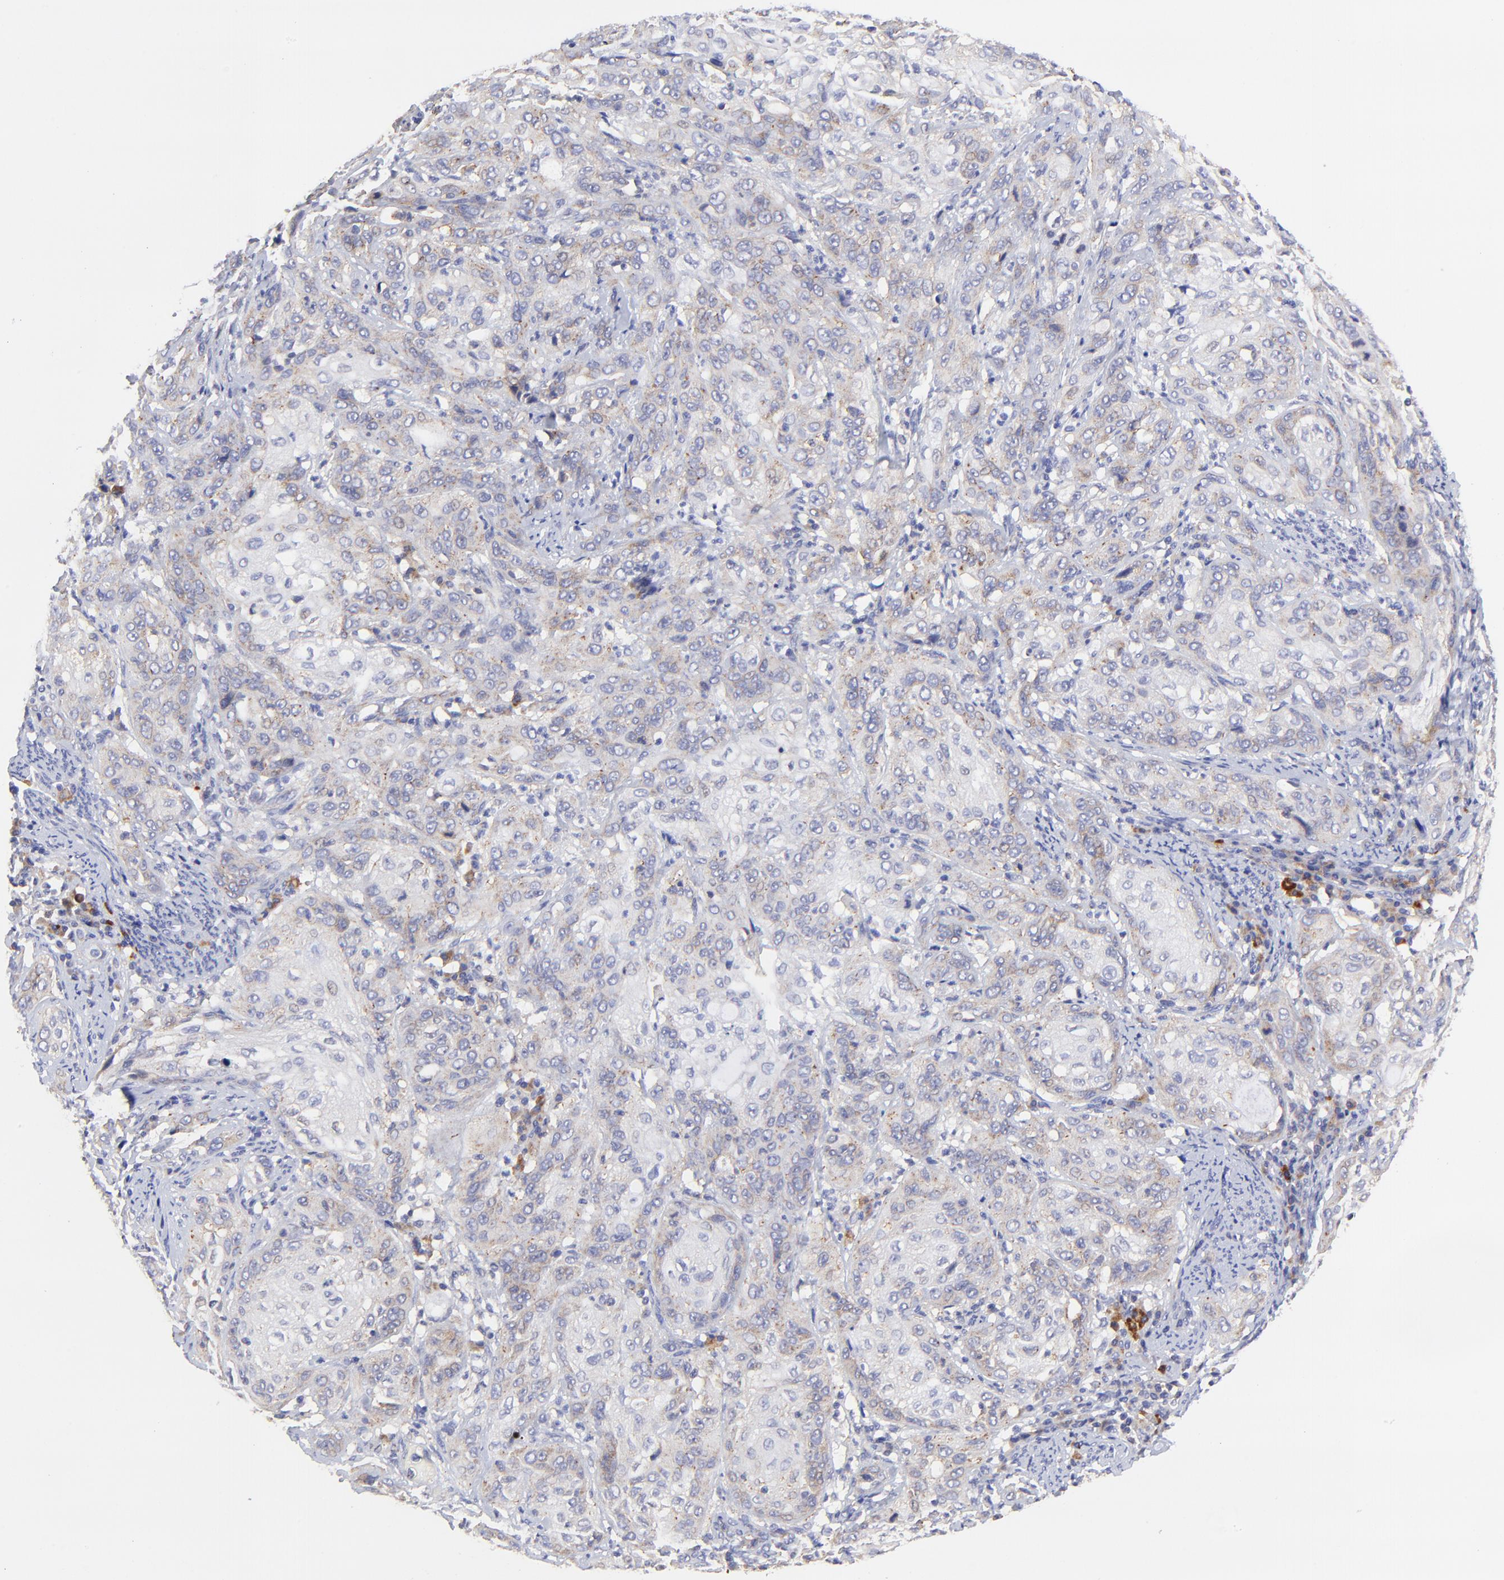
{"staining": {"intensity": "moderate", "quantity": "25%-75%", "location": "cytoplasmic/membranous"}, "tissue": "cervical cancer", "cell_type": "Tumor cells", "image_type": "cancer", "snomed": [{"axis": "morphology", "description": "Squamous cell carcinoma, NOS"}, {"axis": "topography", "description": "Cervix"}], "caption": "Human cervical squamous cell carcinoma stained with a protein marker demonstrates moderate staining in tumor cells.", "gene": "LHFPL1", "patient": {"sex": "female", "age": 41}}